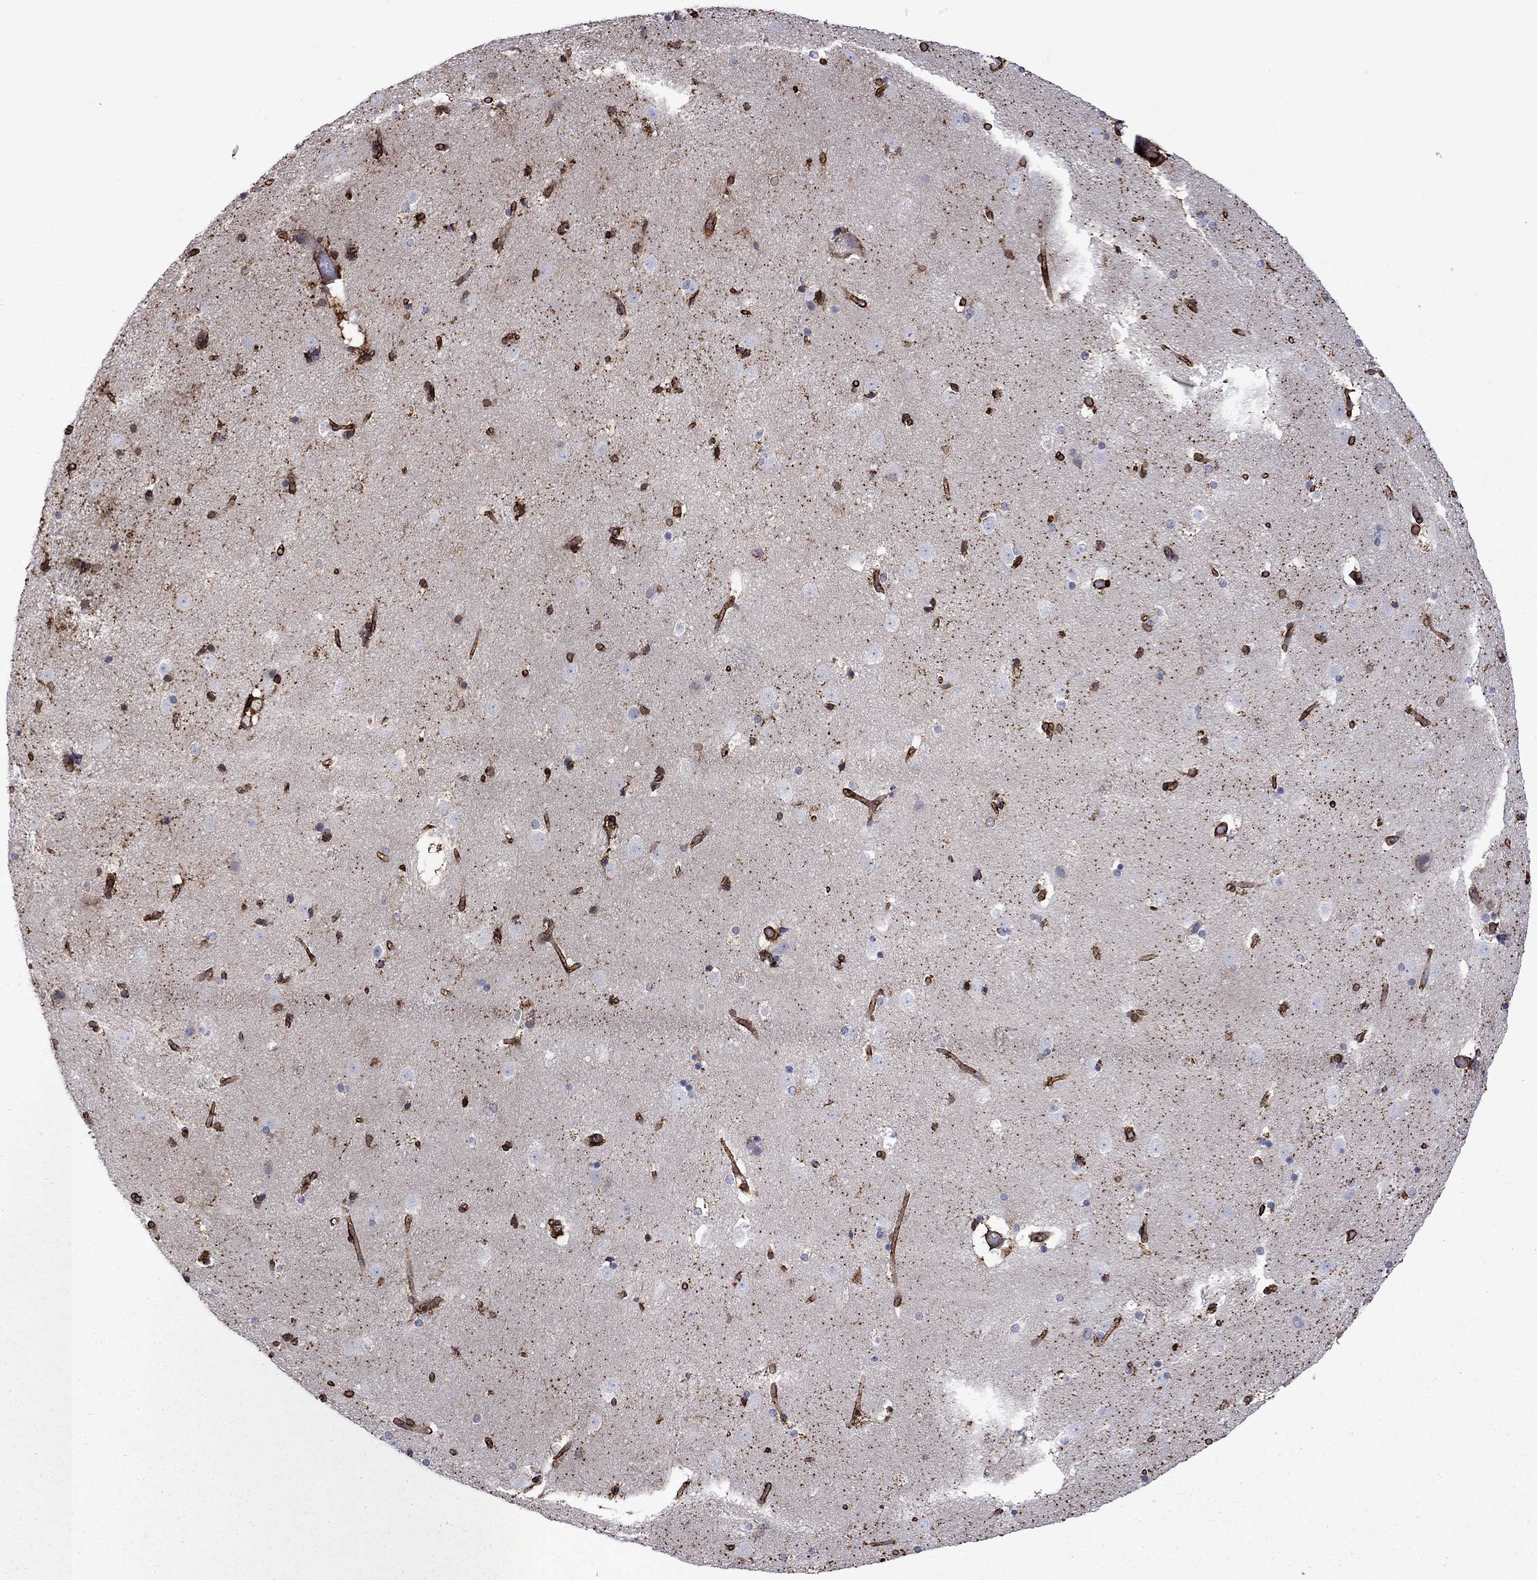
{"staining": {"intensity": "moderate", "quantity": "25%-75%", "location": "cytoplasmic/membranous"}, "tissue": "caudate", "cell_type": "Glial cells", "image_type": "normal", "snomed": [{"axis": "morphology", "description": "Normal tissue, NOS"}, {"axis": "topography", "description": "Lateral ventricle wall"}], "caption": "This image exhibits IHC staining of unremarkable human caudate, with medium moderate cytoplasmic/membranous staining in approximately 25%-75% of glial cells.", "gene": "PLAU", "patient": {"sex": "male", "age": 51}}